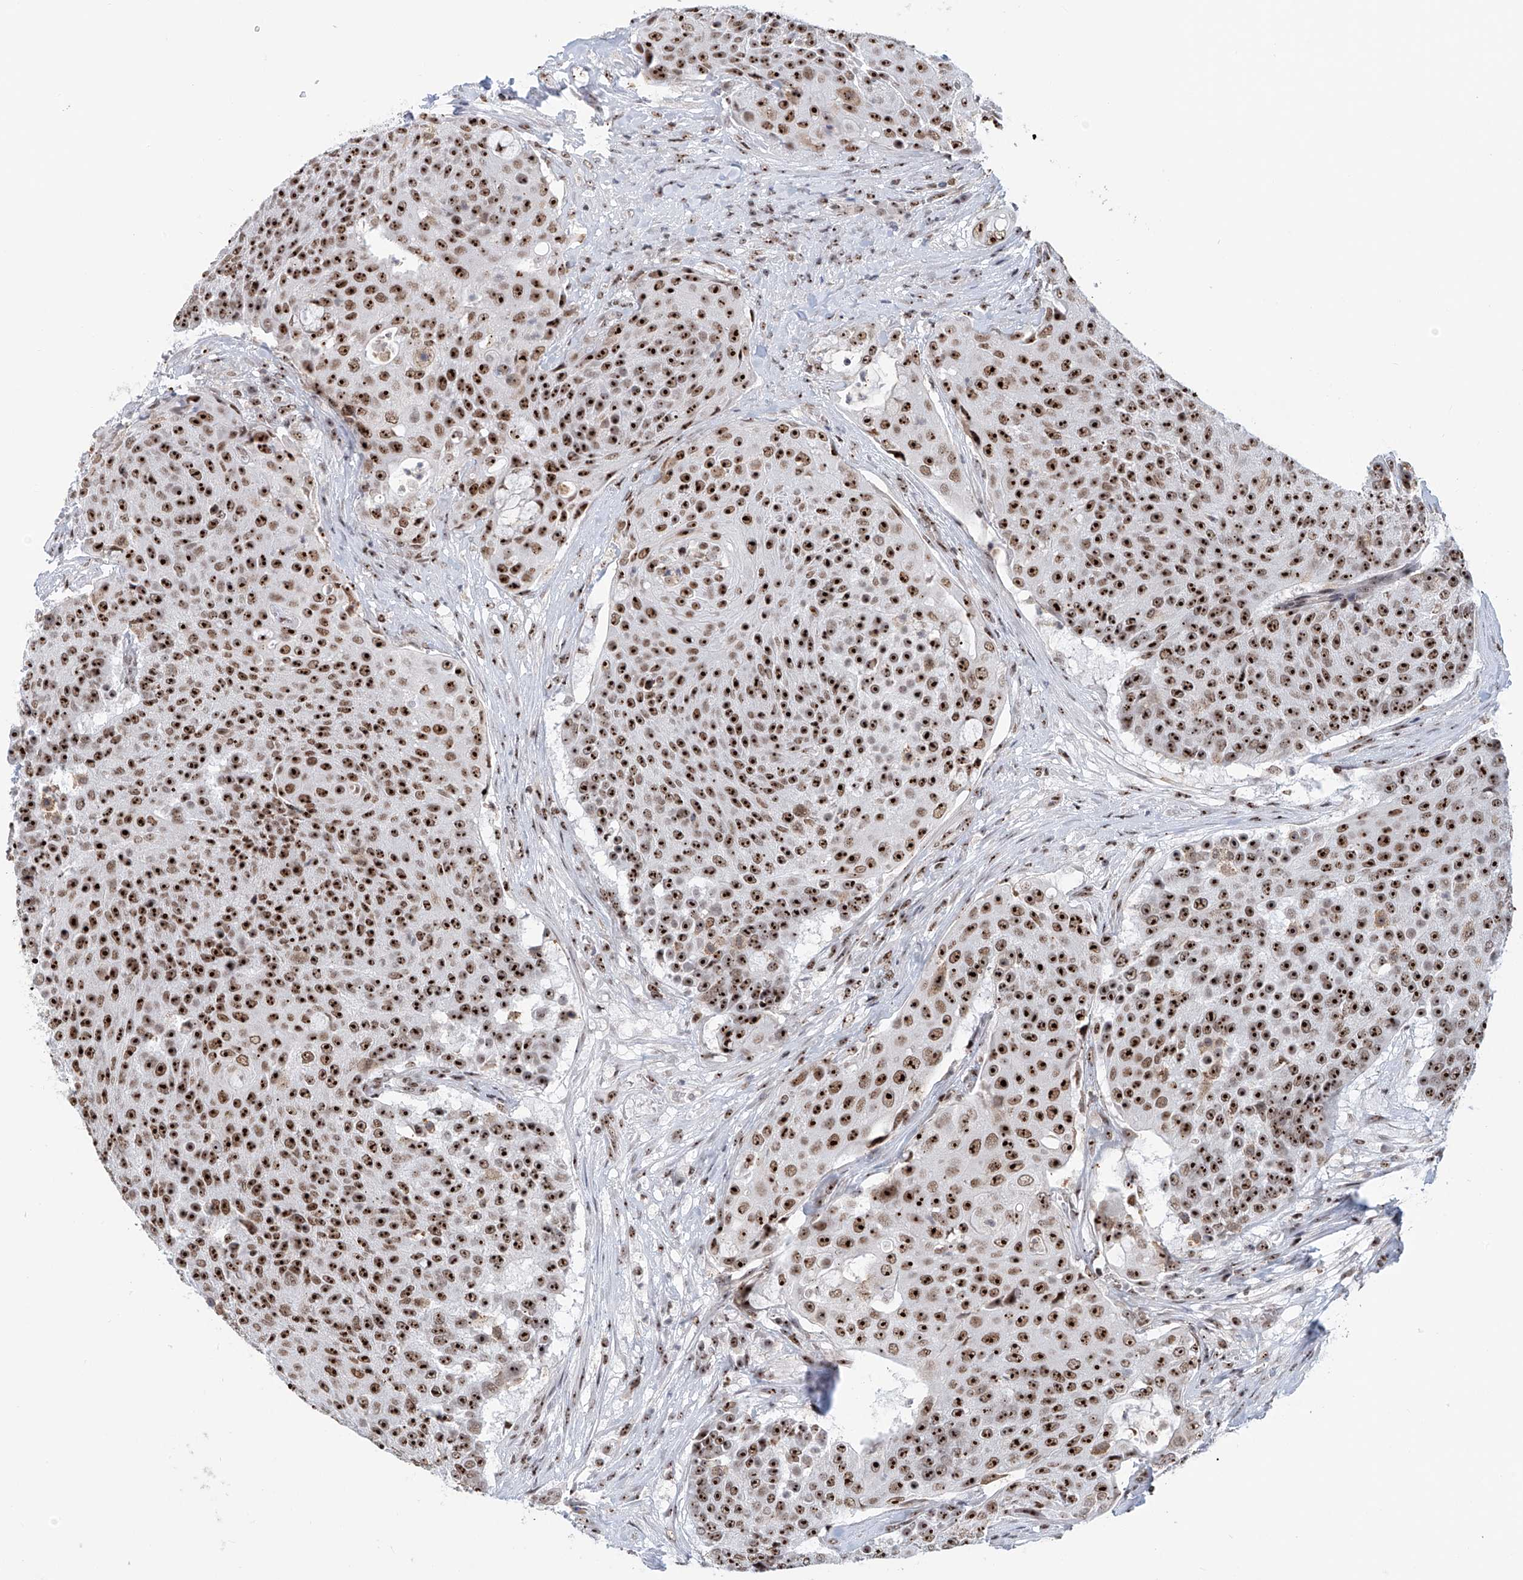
{"staining": {"intensity": "strong", "quantity": ">75%", "location": "nuclear"}, "tissue": "urothelial cancer", "cell_type": "Tumor cells", "image_type": "cancer", "snomed": [{"axis": "morphology", "description": "Urothelial carcinoma, High grade"}, {"axis": "topography", "description": "Urinary bladder"}], "caption": "Strong nuclear expression for a protein is seen in about >75% of tumor cells of urothelial carcinoma (high-grade) using immunohistochemistry (IHC).", "gene": "PRUNE2", "patient": {"sex": "female", "age": 63}}